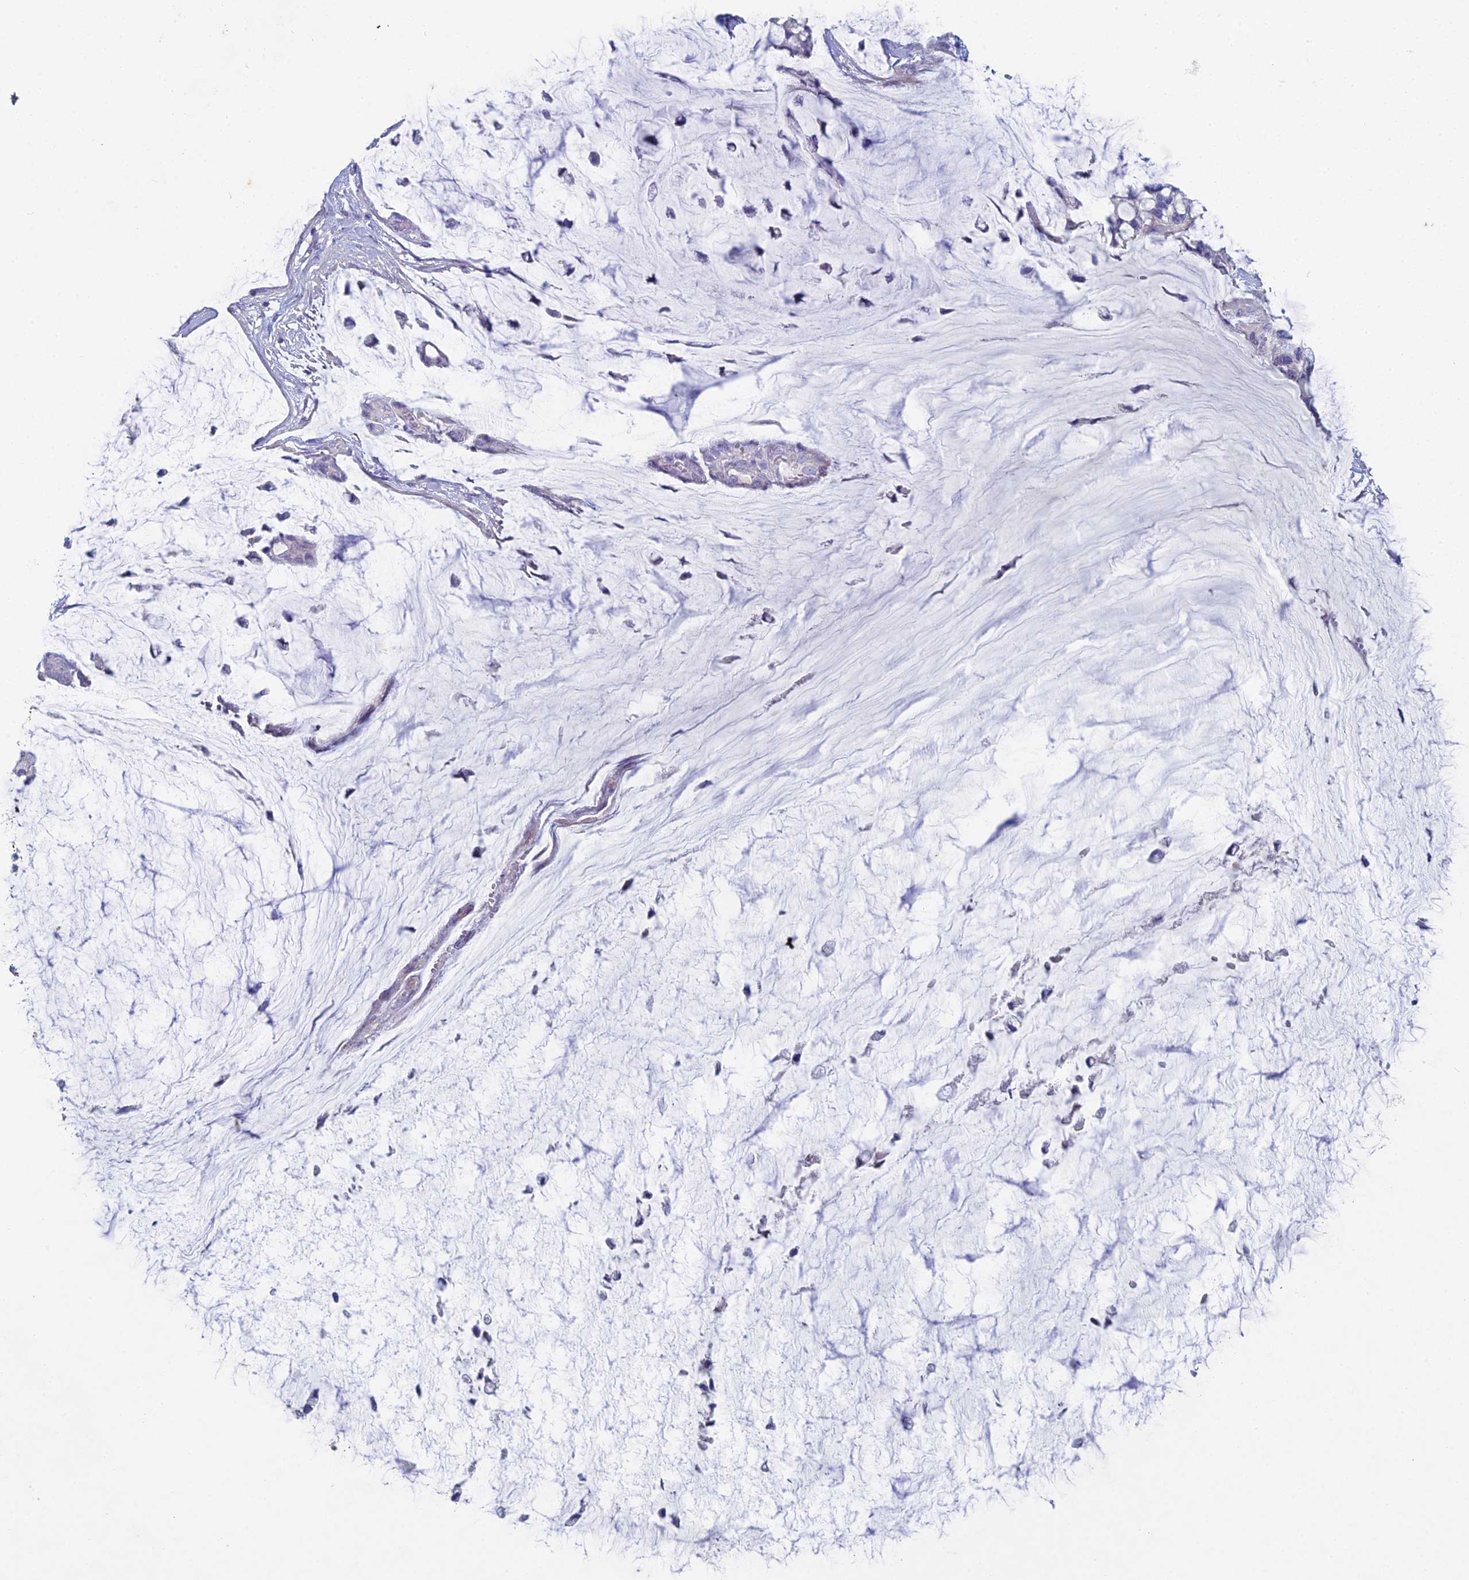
{"staining": {"intensity": "negative", "quantity": "none", "location": "none"}, "tissue": "ovarian cancer", "cell_type": "Tumor cells", "image_type": "cancer", "snomed": [{"axis": "morphology", "description": "Cystadenocarcinoma, mucinous, NOS"}, {"axis": "topography", "description": "Ovary"}], "caption": "Immunohistochemical staining of human ovarian cancer demonstrates no significant expression in tumor cells.", "gene": "NCAM1", "patient": {"sex": "female", "age": 39}}